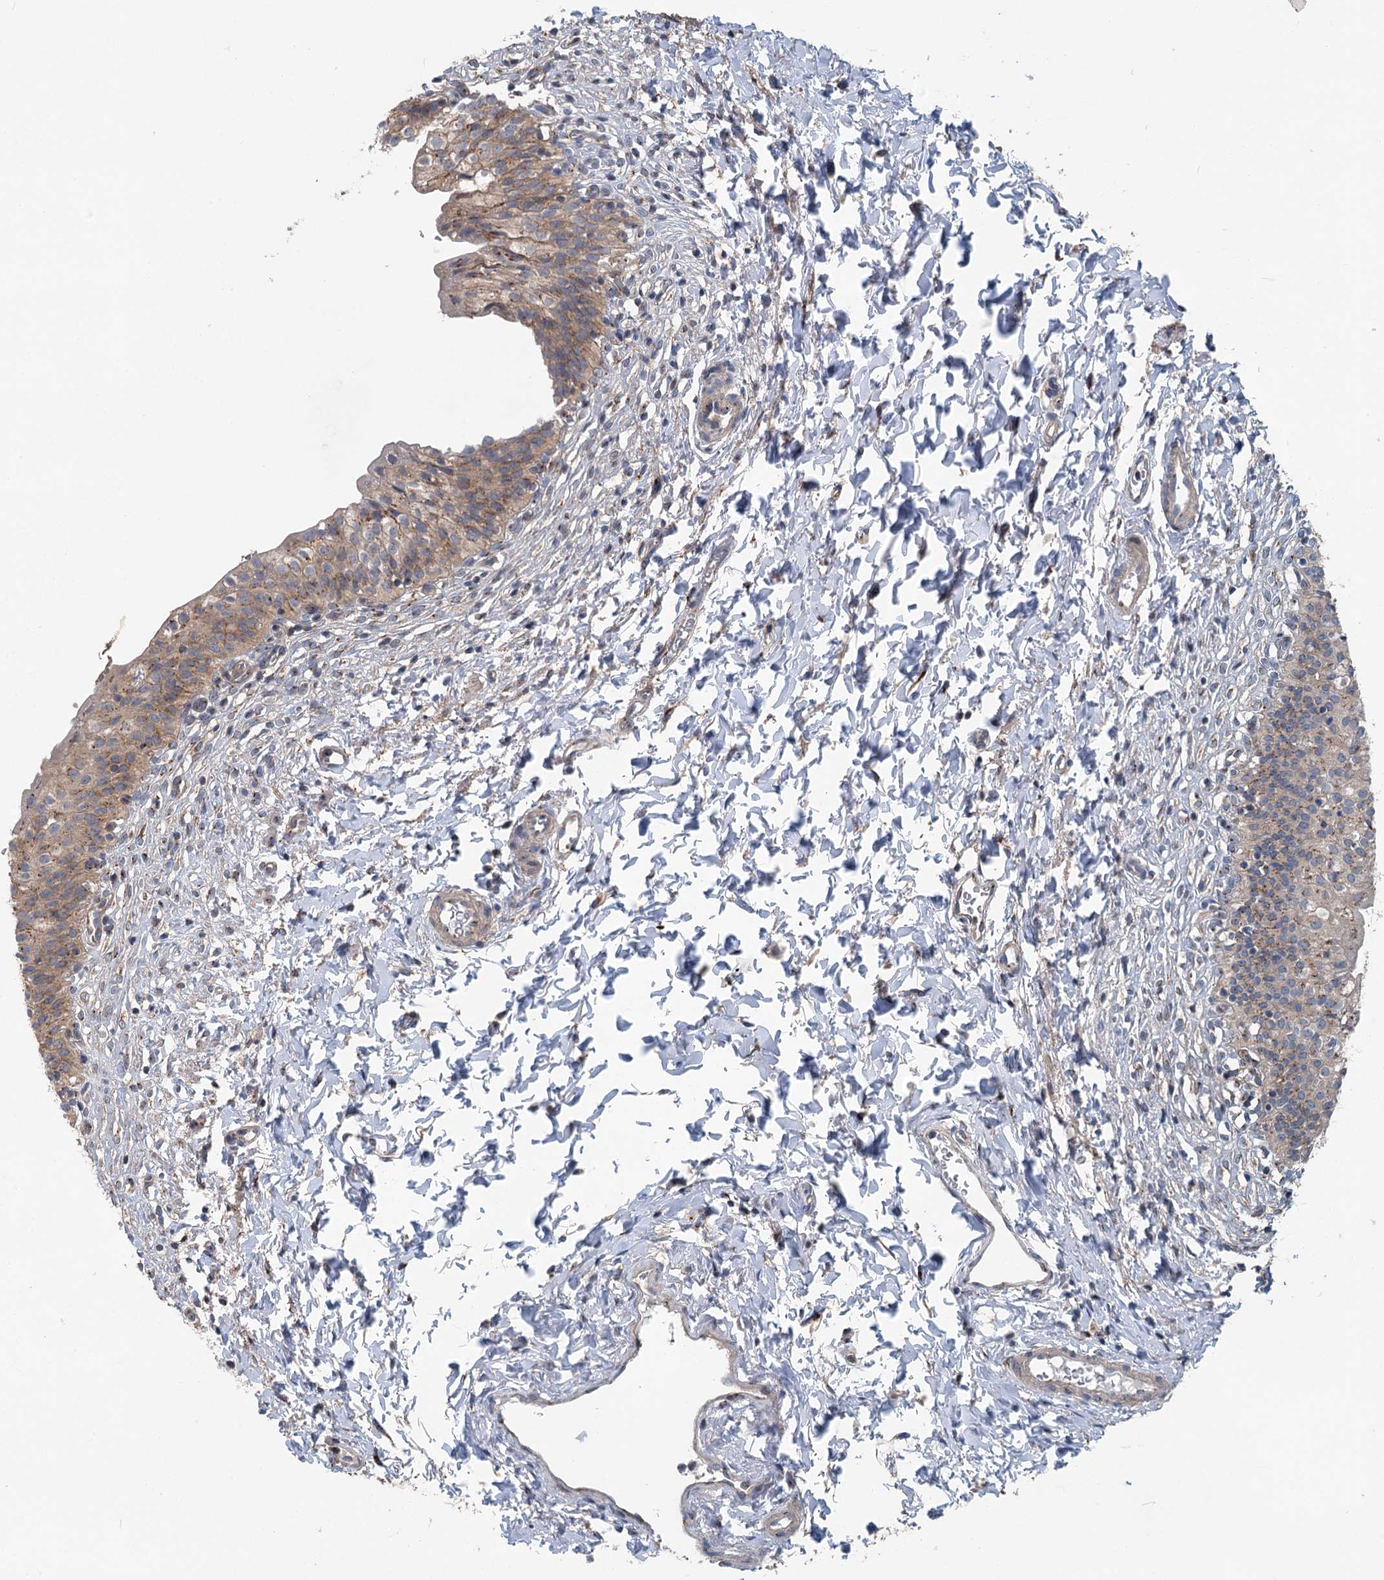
{"staining": {"intensity": "moderate", "quantity": ">75%", "location": "cytoplasmic/membranous"}, "tissue": "urinary bladder", "cell_type": "Urothelial cells", "image_type": "normal", "snomed": [{"axis": "morphology", "description": "Normal tissue, NOS"}, {"axis": "topography", "description": "Urinary bladder"}], "caption": "Immunohistochemistry (IHC) photomicrograph of unremarkable urinary bladder: human urinary bladder stained using IHC reveals medium levels of moderate protein expression localized specifically in the cytoplasmic/membranous of urothelial cells, appearing as a cytoplasmic/membranous brown color.", "gene": "ITIH5", "patient": {"sex": "male", "age": 55}}